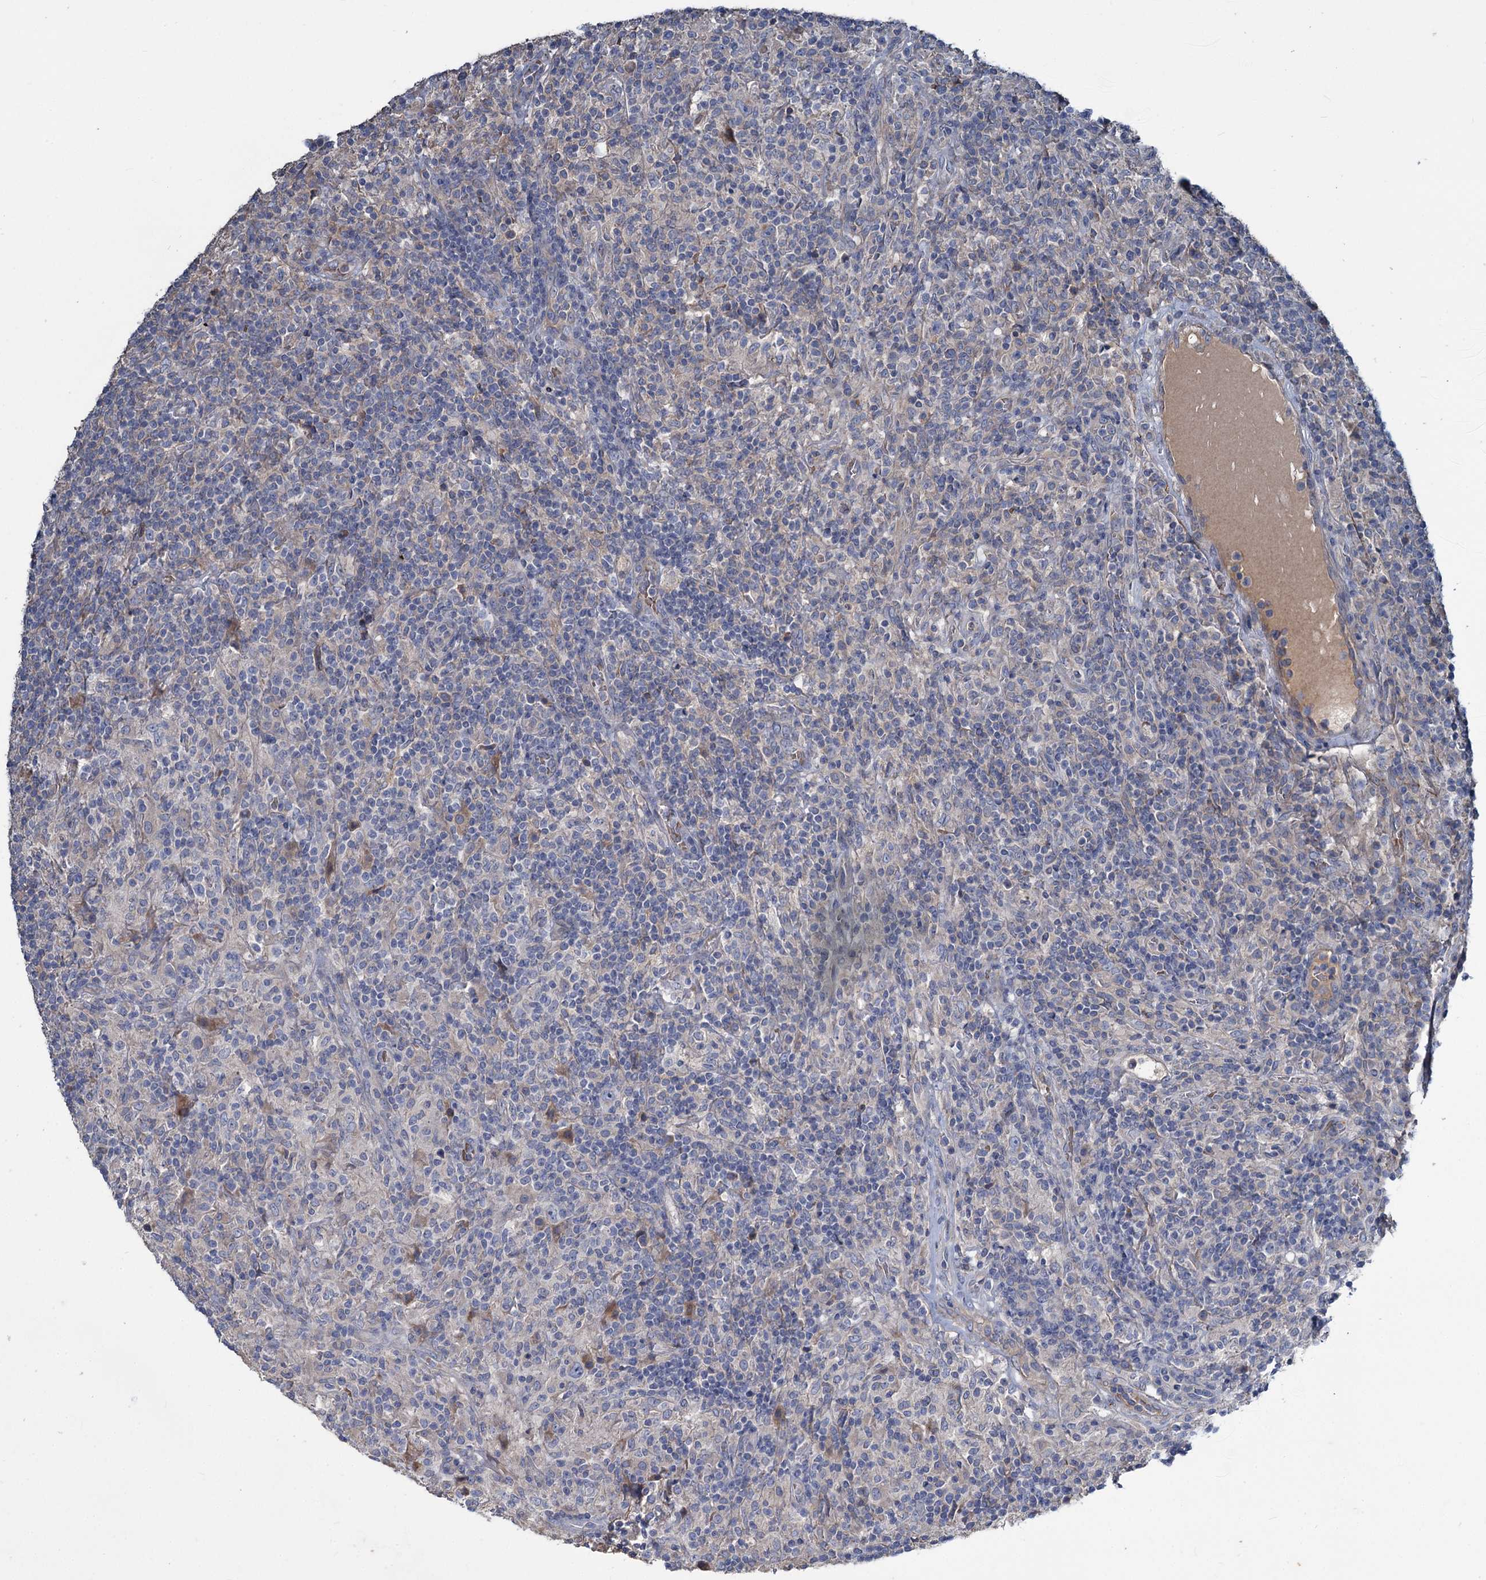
{"staining": {"intensity": "negative", "quantity": "none", "location": "none"}, "tissue": "lymphoma", "cell_type": "Tumor cells", "image_type": "cancer", "snomed": [{"axis": "morphology", "description": "Hodgkin's disease, NOS"}, {"axis": "topography", "description": "Lymph node"}], "caption": "This is an immunohistochemistry photomicrograph of Hodgkin's disease. There is no expression in tumor cells.", "gene": "URAD", "patient": {"sex": "male", "age": 70}}